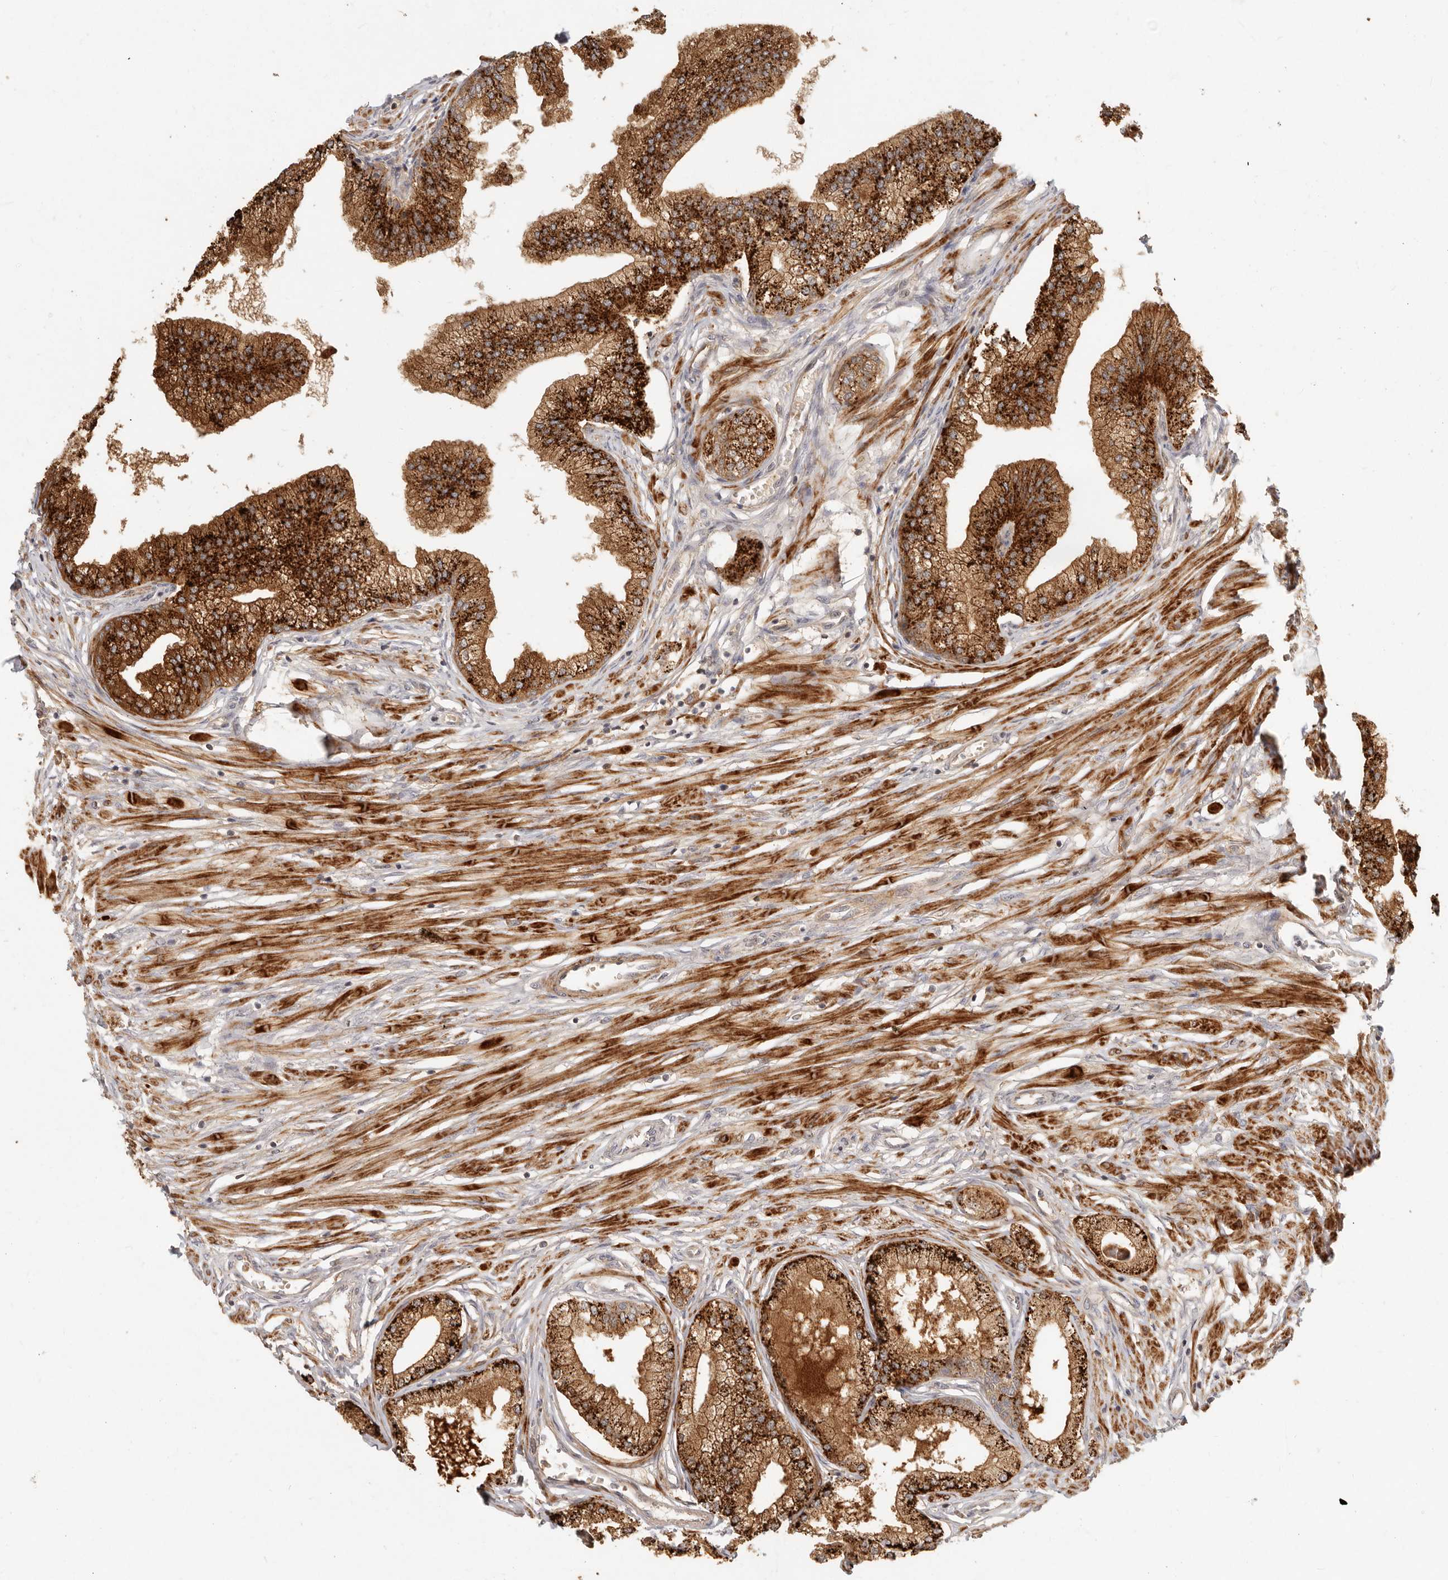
{"staining": {"intensity": "strong", "quantity": ">75%", "location": "cytoplasmic/membranous"}, "tissue": "prostate", "cell_type": "Glandular cells", "image_type": "normal", "snomed": [{"axis": "morphology", "description": "Normal tissue, NOS"}, {"axis": "morphology", "description": "Urothelial carcinoma, Low grade"}, {"axis": "topography", "description": "Urinary bladder"}, {"axis": "topography", "description": "Prostate"}], "caption": "This photomicrograph shows immunohistochemistry (IHC) staining of unremarkable prostate, with high strong cytoplasmic/membranous expression in approximately >75% of glandular cells.", "gene": "VIPR1", "patient": {"sex": "male", "age": 60}}